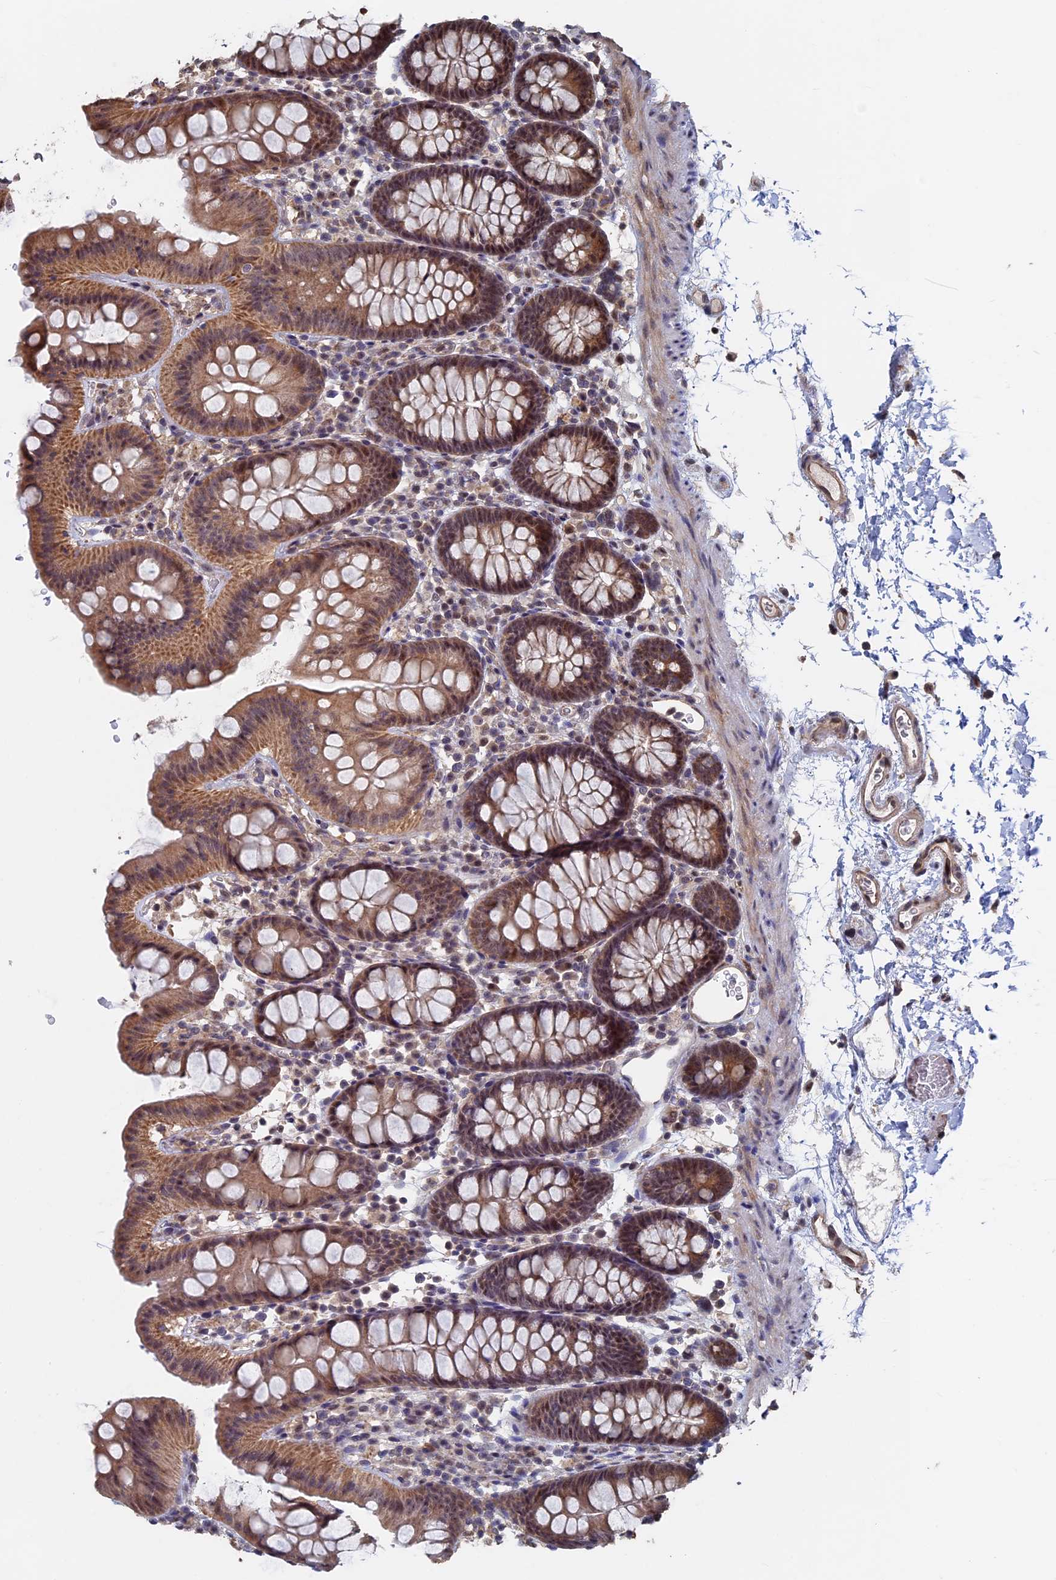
{"staining": {"intensity": "moderate", "quantity": ">75%", "location": "cytoplasmic/membranous"}, "tissue": "colon", "cell_type": "Endothelial cells", "image_type": "normal", "snomed": [{"axis": "morphology", "description": "Normal tissue, NOS"}, {"axis": "topography", "description": "Colon"}], "caption": "Immunohistochemistry staining of unremarkable colon, which displays medium levels of moderate cytoplasmic/membranous expression in approximately >75% of endothelial cells indicating moderate cytoplasmic/membranous protein positivity. The staining was performed using DAB (brown) for protein detection and nuclei were counterstained in hematoxylin (blue).", "gene": "KIAA1328", "patient": {"sex": "male", "age": 75}}